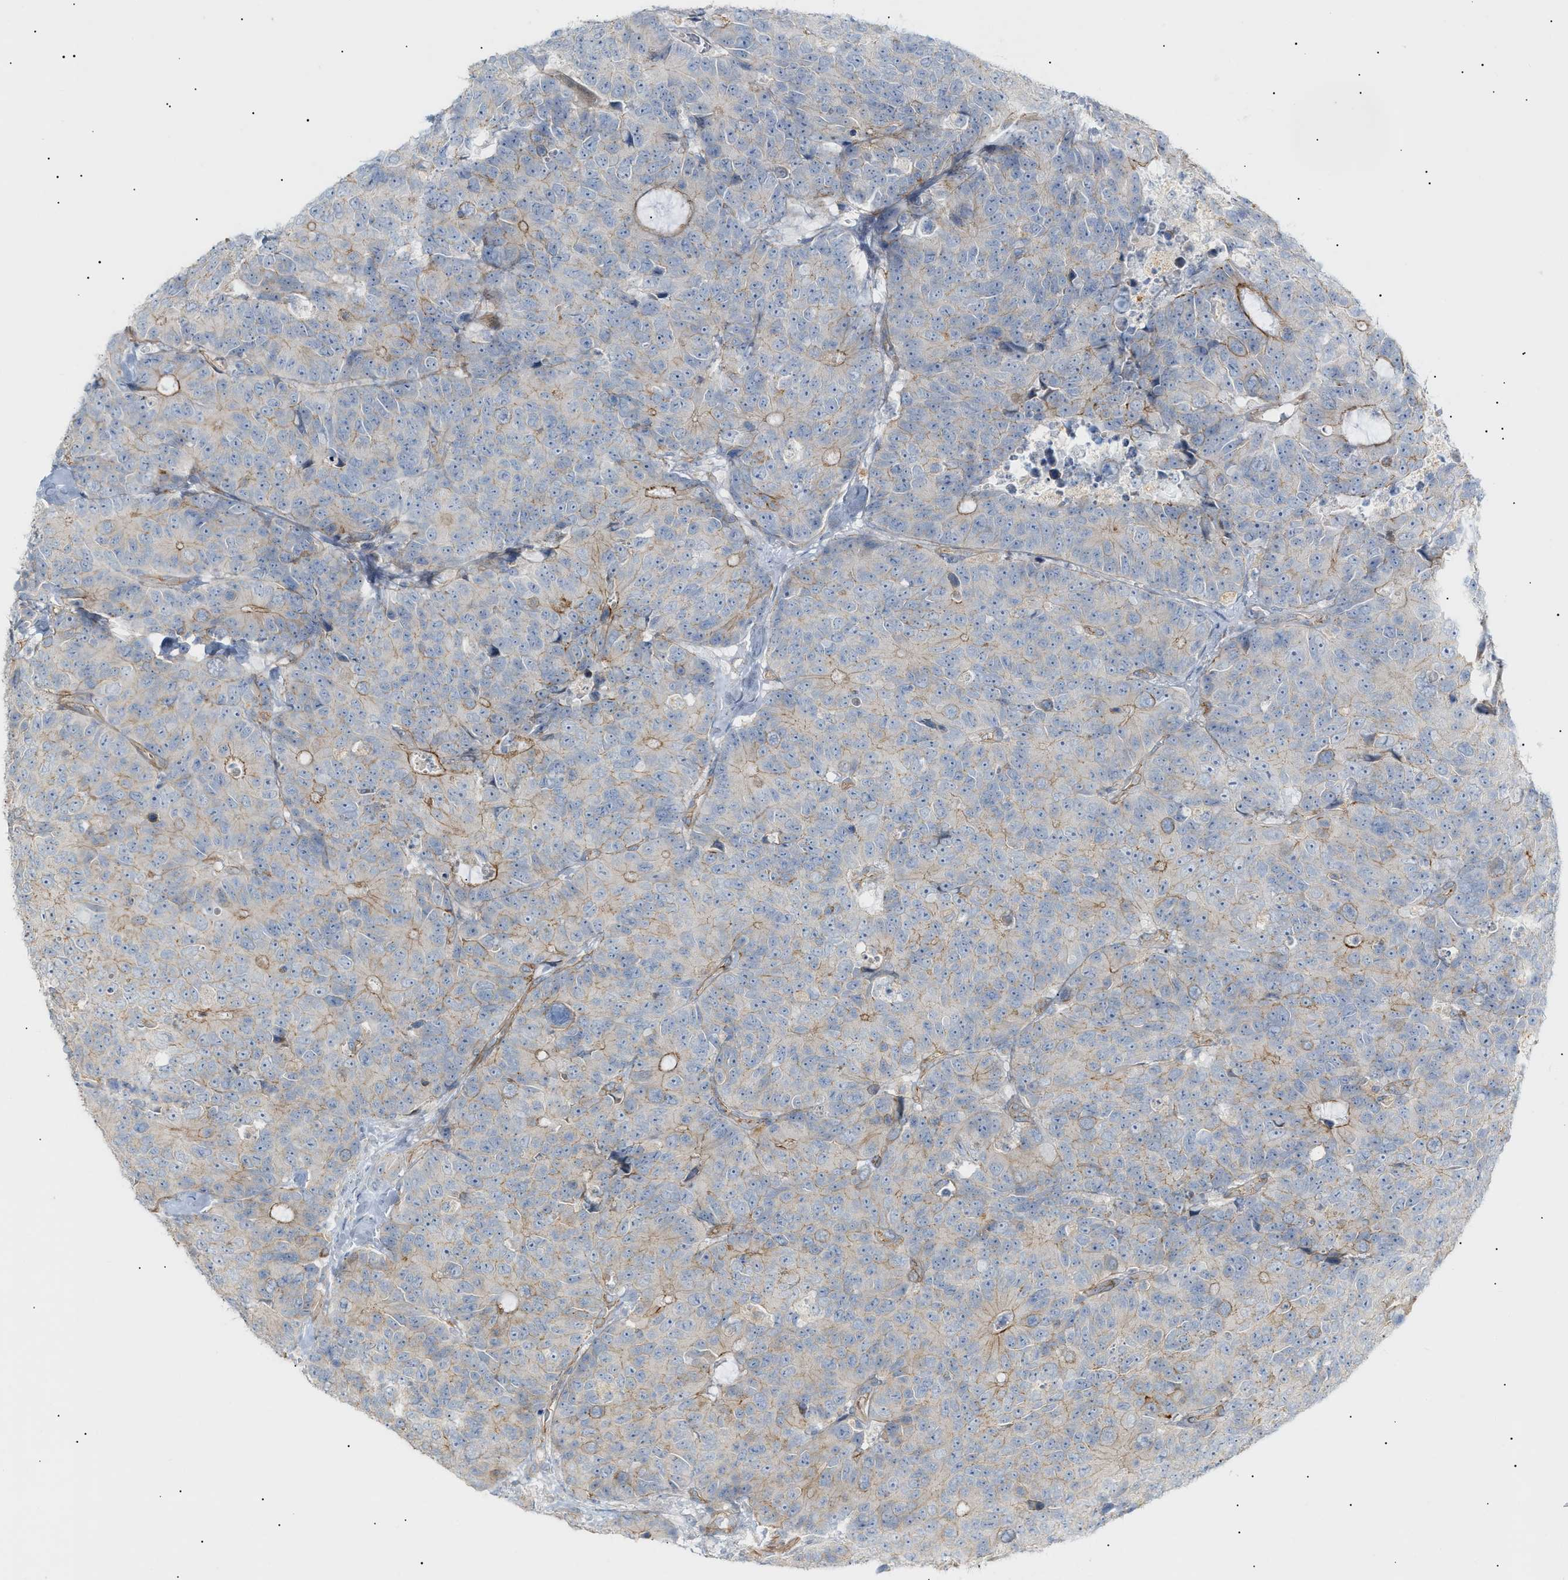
{"staining": {"intensity": "moderate", "quantity": "<25%", "location": "cytoplasmic/membranous"}, "tissue": "colorectal cancer", "cell_type": "Tumor cells", "image_type": "cancer", "snomed": [{"axis": "morphology", "description": "Adenocarcinoma, NOS"}, {"axis": "topography", "description": "Colon"}], "caption": "Colorectal cancer (adenocarcinoma) stained with a brown dye exhibits moderate cytoplasmic/membranous positive positivity in approximately <25% of tumor cells.", "gene": "ZFHX2", "patient": {"sex": "female", "age": 86}}